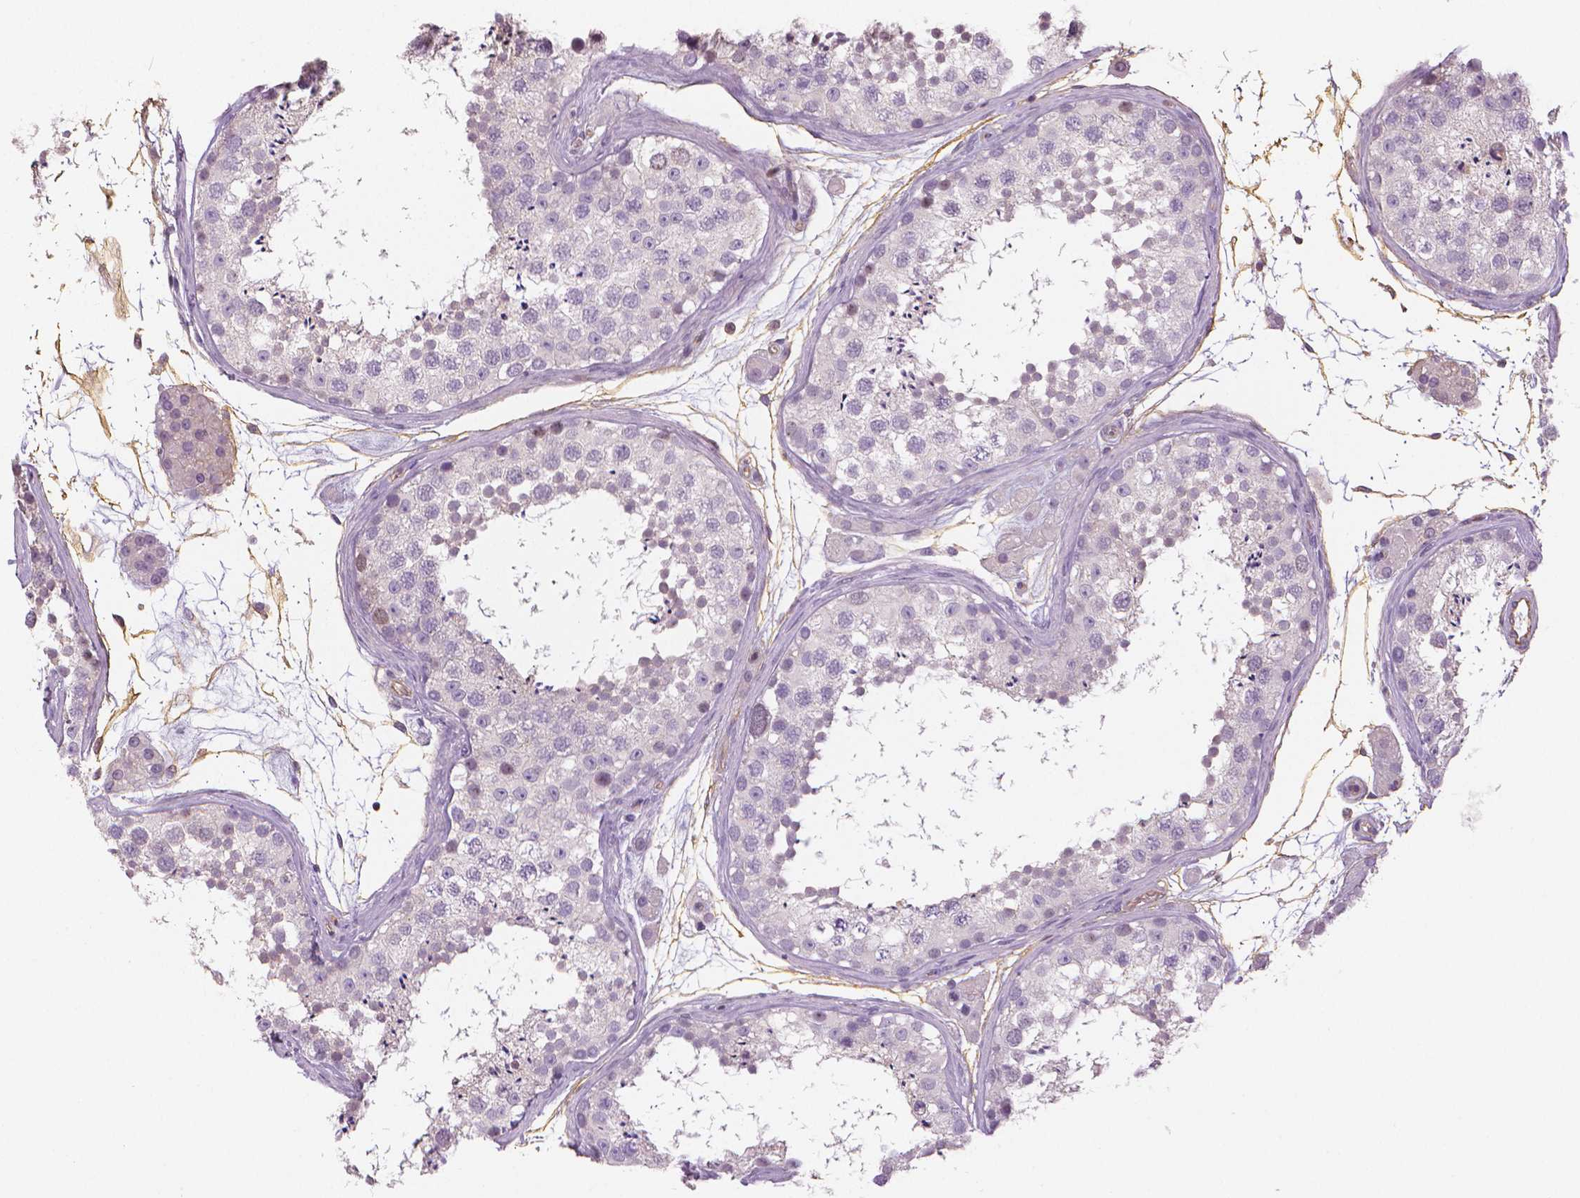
{"staining": {"intensity": "negative", "quantity": "none", "location": "none"}, "tissue": "testis", "cell_type": "Cells in seminiferous ducts", "image_type": "normal", "snomed": [{"axis": "morphology", "description": "Normal tissue, NOS"}, {"axis": "topography", "description": "Testis"}], "caption": "This is an immunohistochemistry (IHC) micrograph of normal human testis. There is no expression in cells in seminiferous ducts.", "gene": "MKI67", "patient": {"sex": "male", "age": 41}}